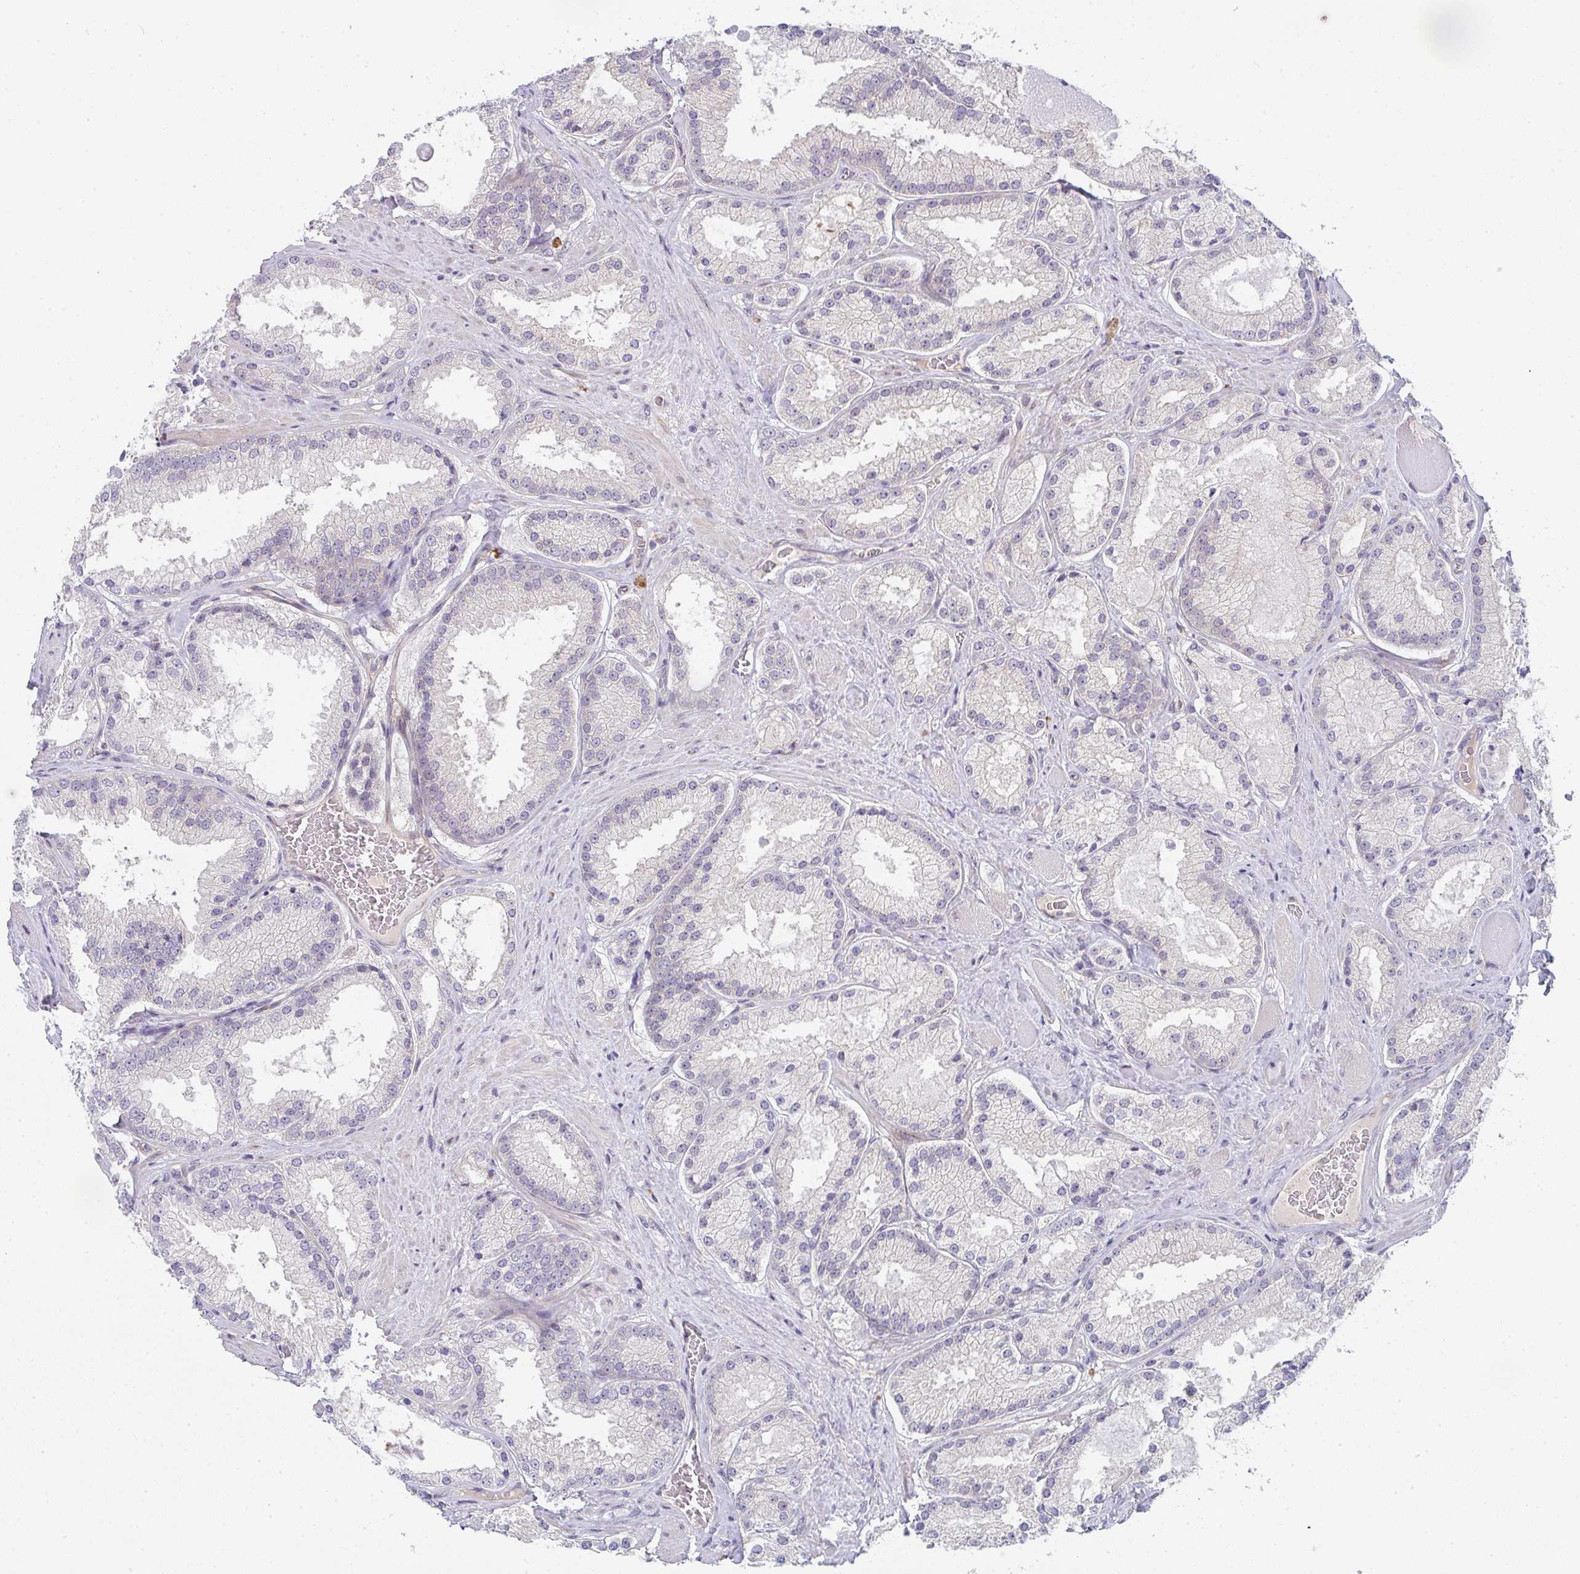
{"staining": {"intensity": "negative", "quantity": "none", "location": "none"}, "tissue": "prostate cancer", "cell_type": "Tumor cells", "image_type": "cancer", "snomed": [{"axis": "morphology", "description": "Adenocarcinoma, High grade"}, {"axis": "topography", "description": "Prostate"}], "caption": "This is a image of immunohistochemistry staining of prostate cancer, which shows no expression in tumor cells.", "gene": "TNFRSF10A", "patient": {"sex": "male", "age": 68}}